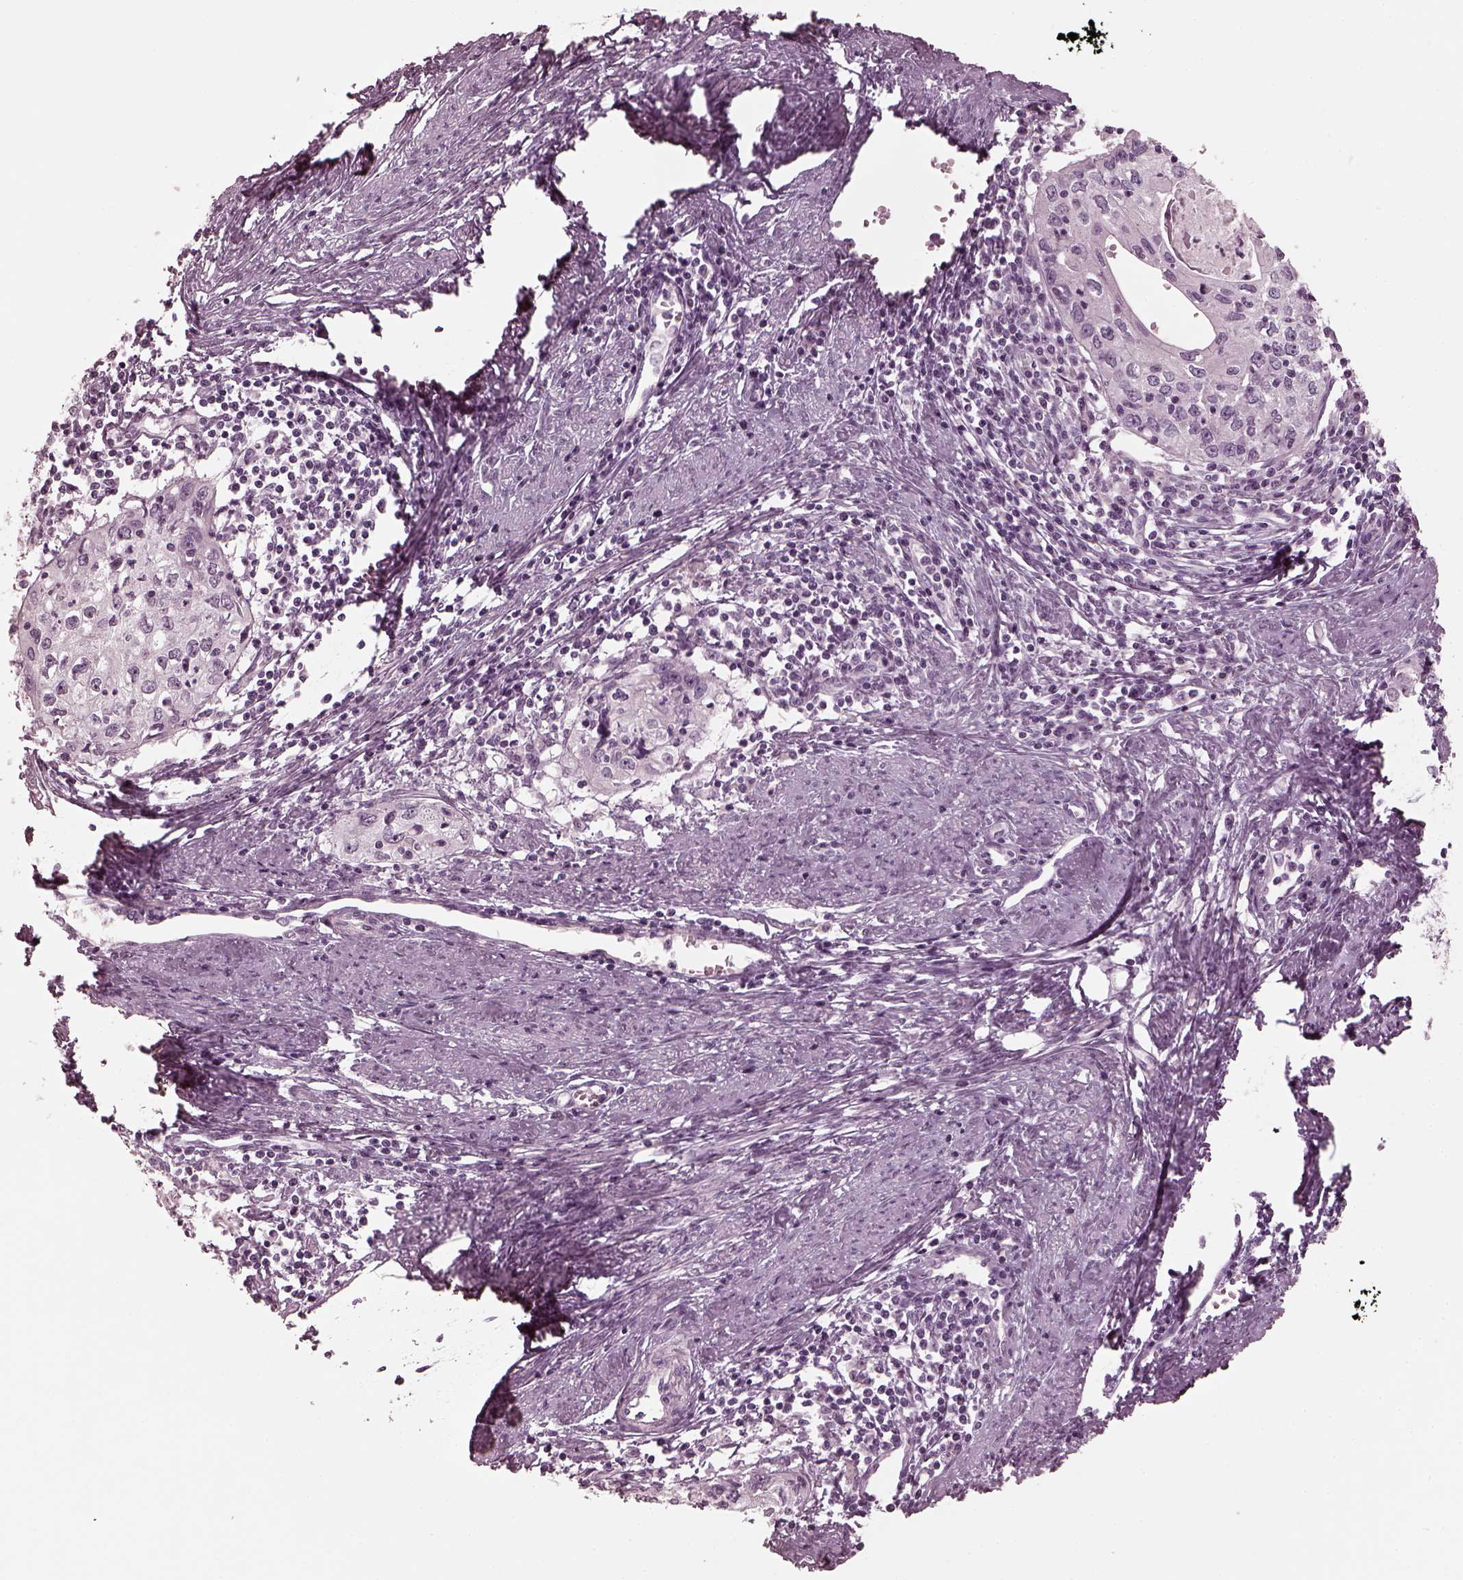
{"staining": {"intensity": "negative", "quantity": "none", "location": "none"}, "tissue": "cervical cancer", "cell_type": "Tumor cells", "image_type": "cancer", "snomed": [{"axis": "morphology", "description": "Squamous cell carcinoma, NOS"}, {"axis": "topography", "description": "Cervix"}], "caption": "An image of squamous cell carcinoma (cervical) stained for a protein shows no brown staining in tumor cells.", "gene": "SAXO2", "patient": {"sex": "female", "age": 40}}